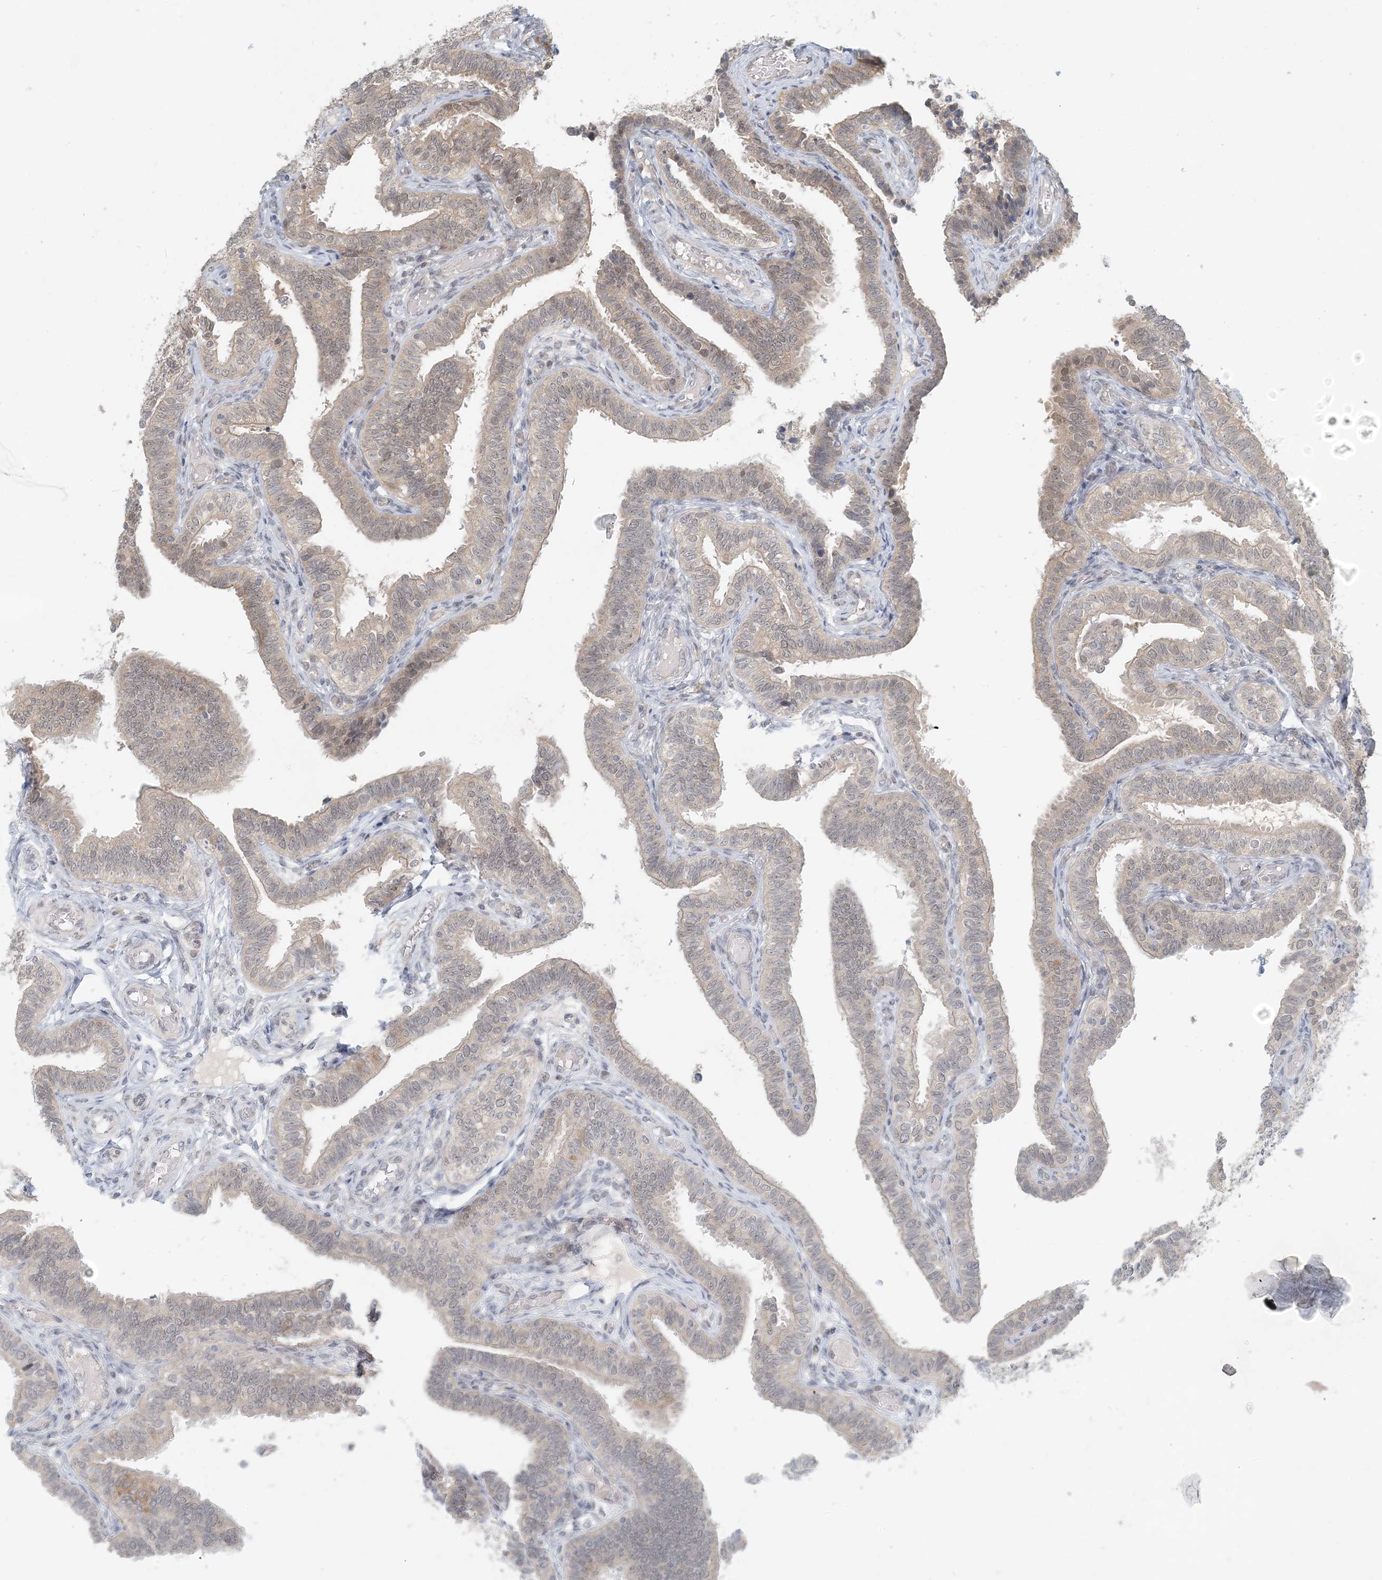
{"staining": {"intensity": "moderate", "quantity": ">75%", "location": "cytoplasmic/membranous"}, "tissue": "fallopian tube", "cell_type": "Glandular cells", "image_type": "normal", "snomed": [{"axis": "morphology", "description": "Normal tissue, NOS"}, {"axis": "topography", "description": "Fallopian tube"}], "caption": "This image demonstrates immunohistochemistry staining of benign fallopian tube, with medium moderate cytoplasmic/membranous staining in about >75% of glandular cells.", "gene": "OBI1", "patient": {"sex": "female", "age": 39}}